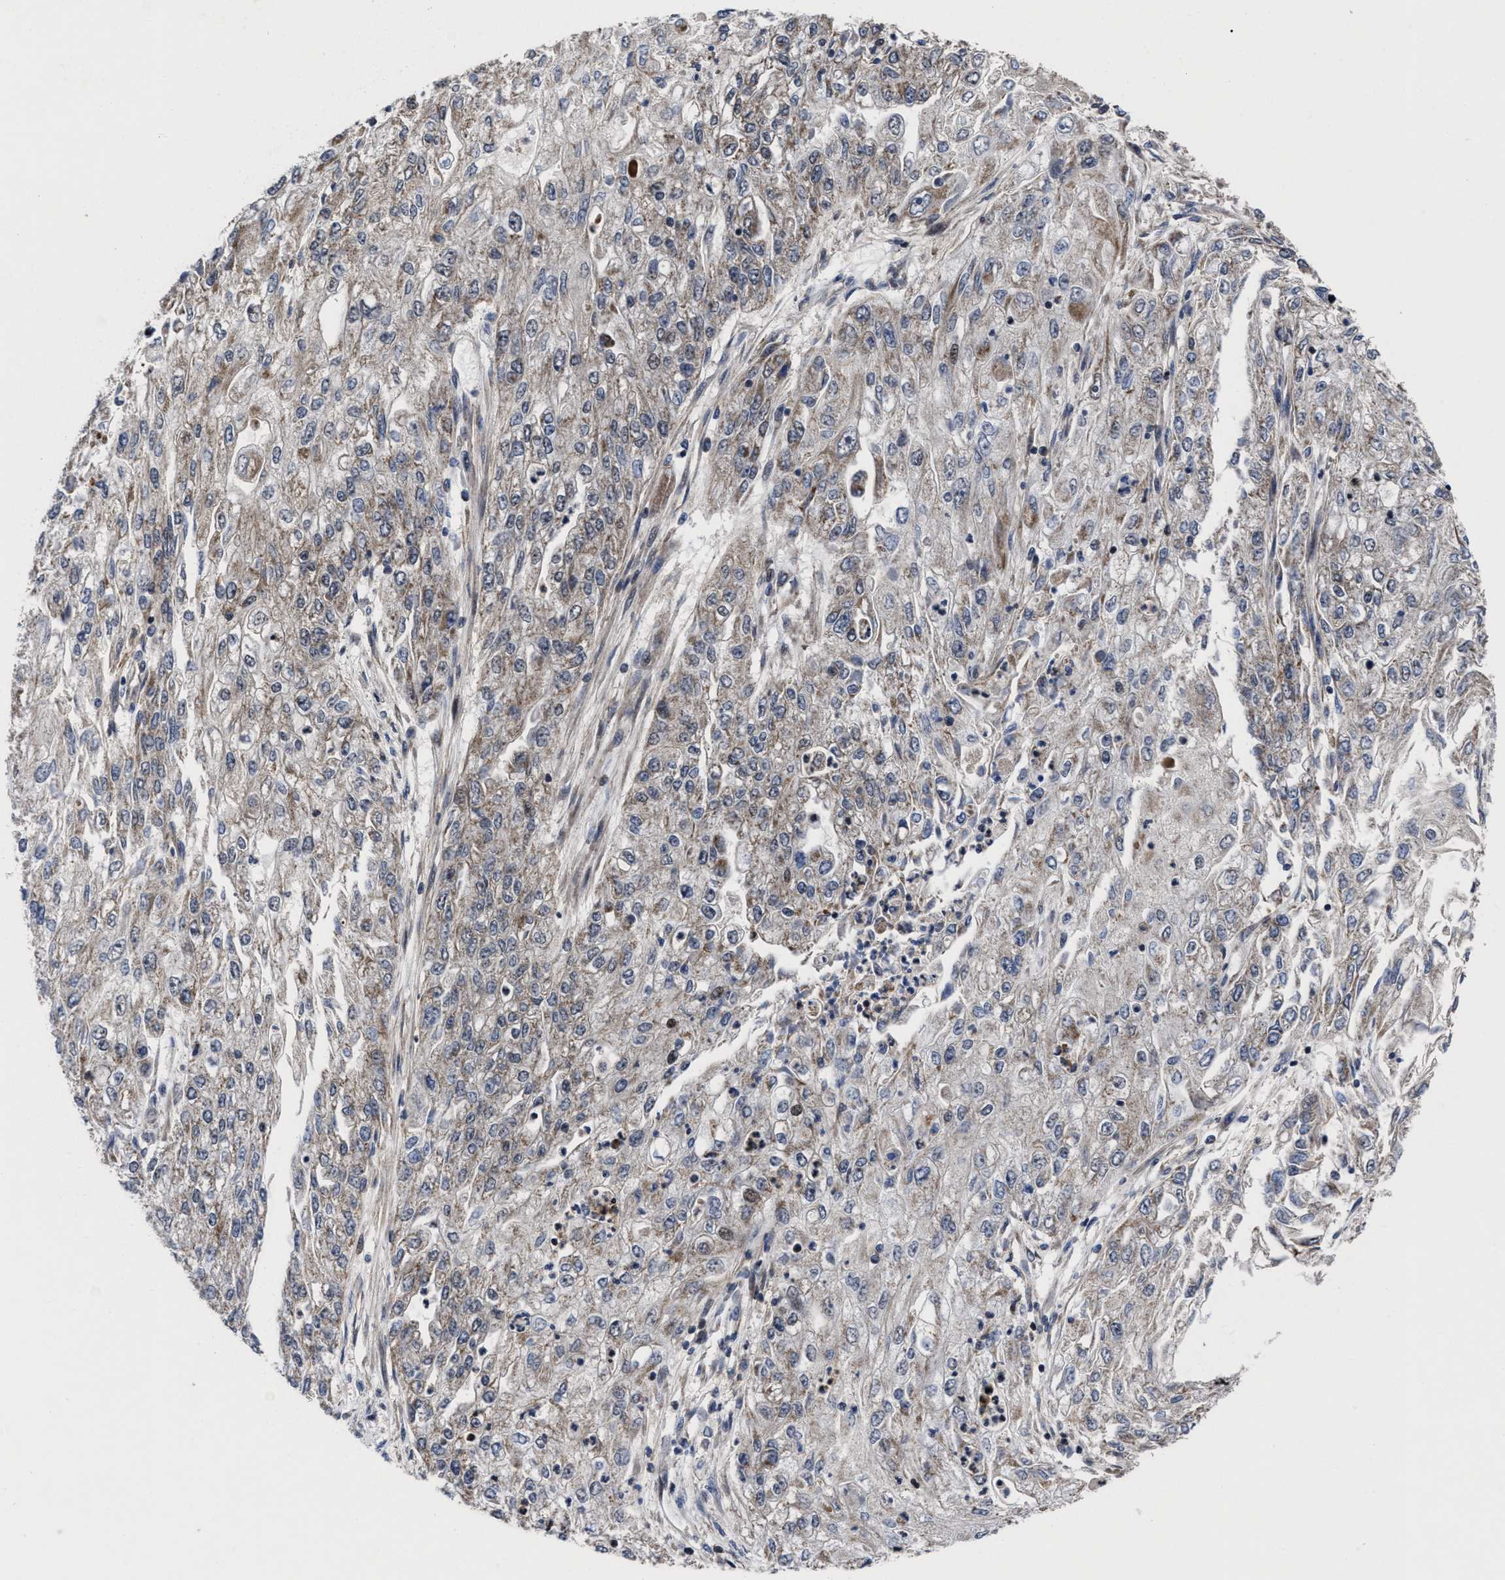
{"staining": {"intensity": "weak", "quantity": ">75%", "location": "cytoplasmic/membranous"}, "tissue": "endometrial cancer", "cell_type": "Tumor cells", "image_type": "cancer", "snomed": [{"axis": "morphology", "description": "Adenocarcinoma, NOS"}, {"axis": "topography", "description": "Endometrium"}], "caption": "IHC histopathology image of neoplastic tissue: endometrial adenocarcinoma stained using immunohistochemistry (IHC) reveals low levels of weak protein expression localized specifically in the cytoplasmic/membranous of tumor cells, appearing as a cytoplasmic/membranous brown color.", "gene": "MRPL50", "patient": {"sex": "female", "age": 49}}